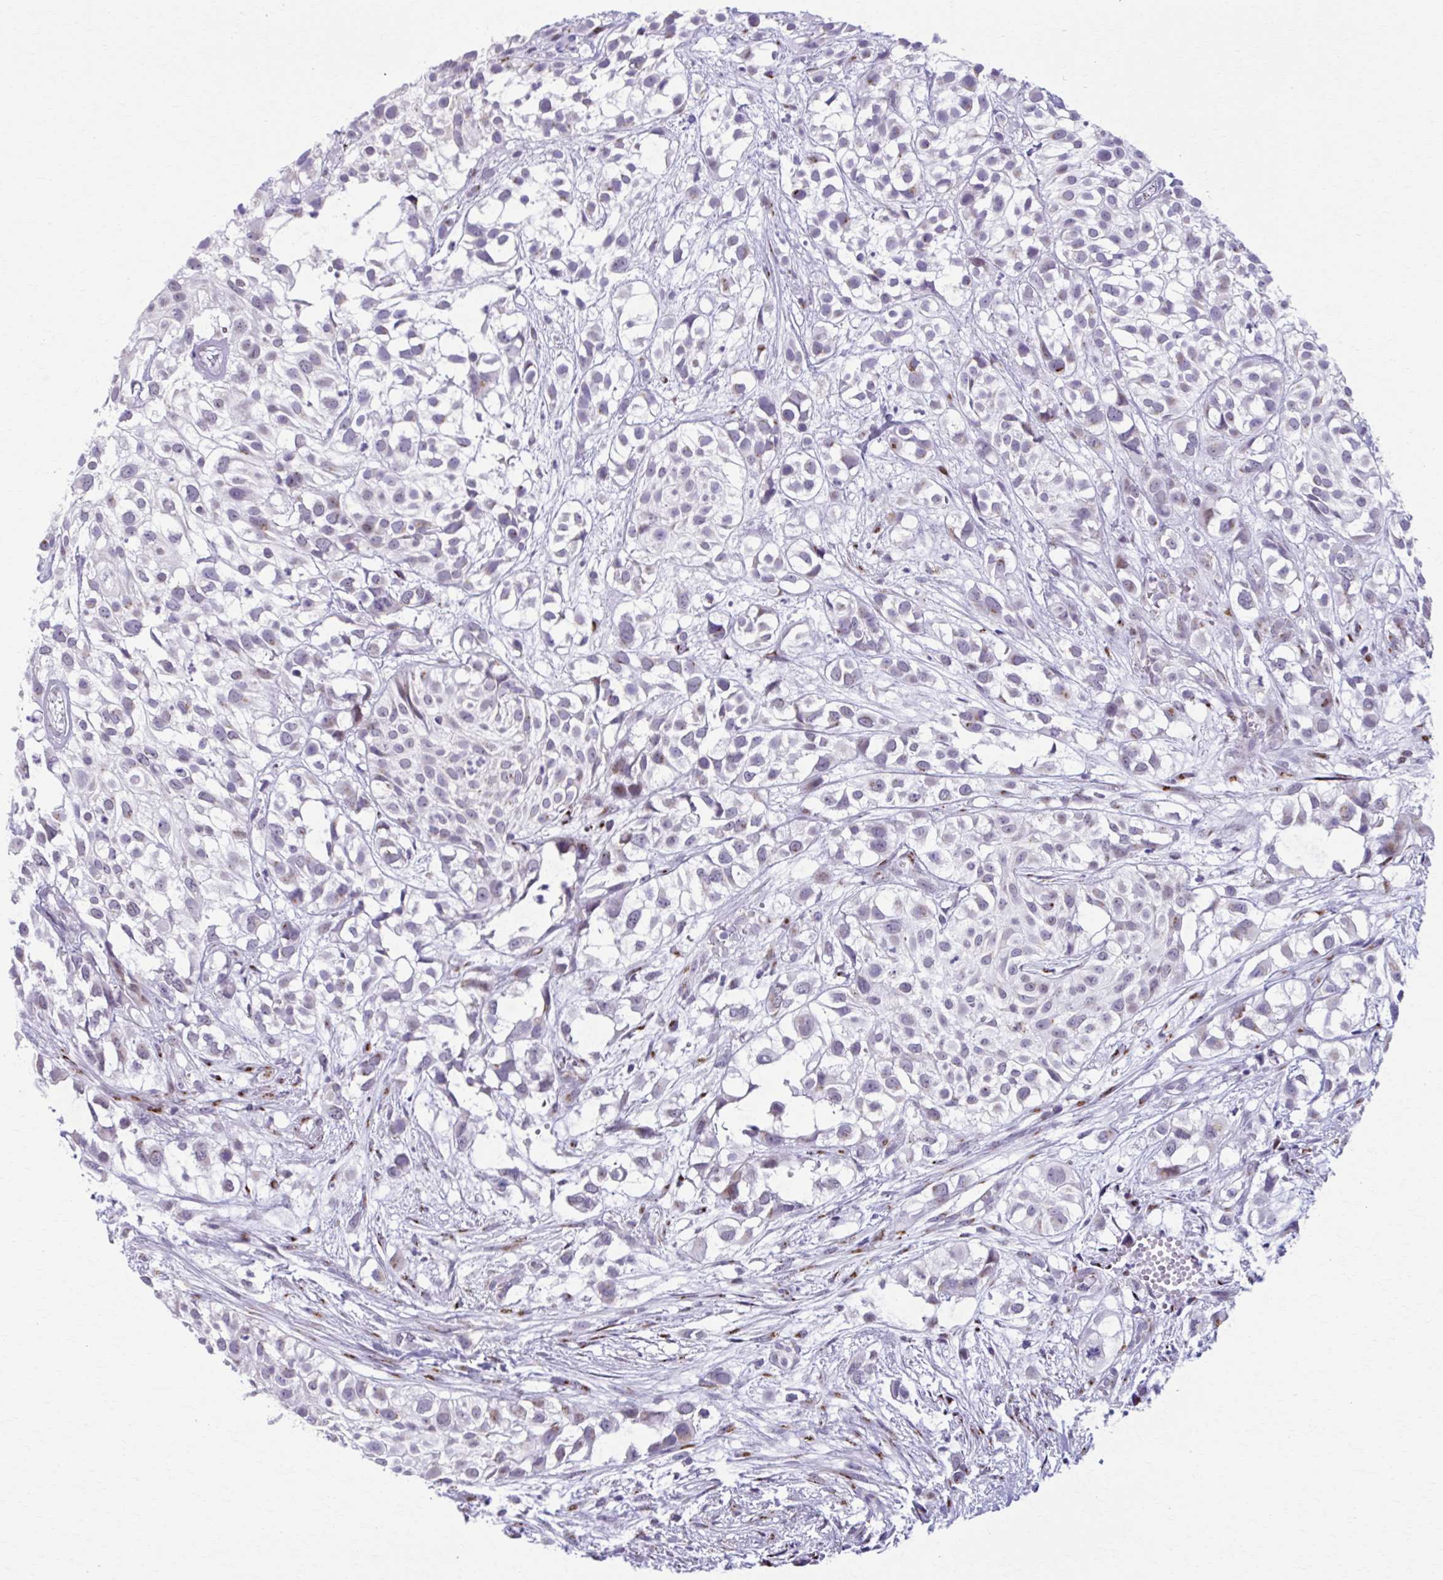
{"staining": {"intensity": "moderate", "quantity": "<25%", "location": "cytoplasmic/membranous"}, "tissue": "urothelial cancer", "cell_type": "Tumor cells", "image_type": "cancer", "snomed": [{"axis": "morphology", "description": "Urothelial carcinoma, High grade"}, {"axis": "topography", "description": "Urinary bladder"}], "caption": "Immunohistochemistry (IHC) of human urothelial carcinoma (high-grade) reveals low levels of moderate cytoplasmic/membranous staining in approximately <25% of tumor cells.", "gene": "ZNF682", "patient": {"sex": "male", "age": 56}}